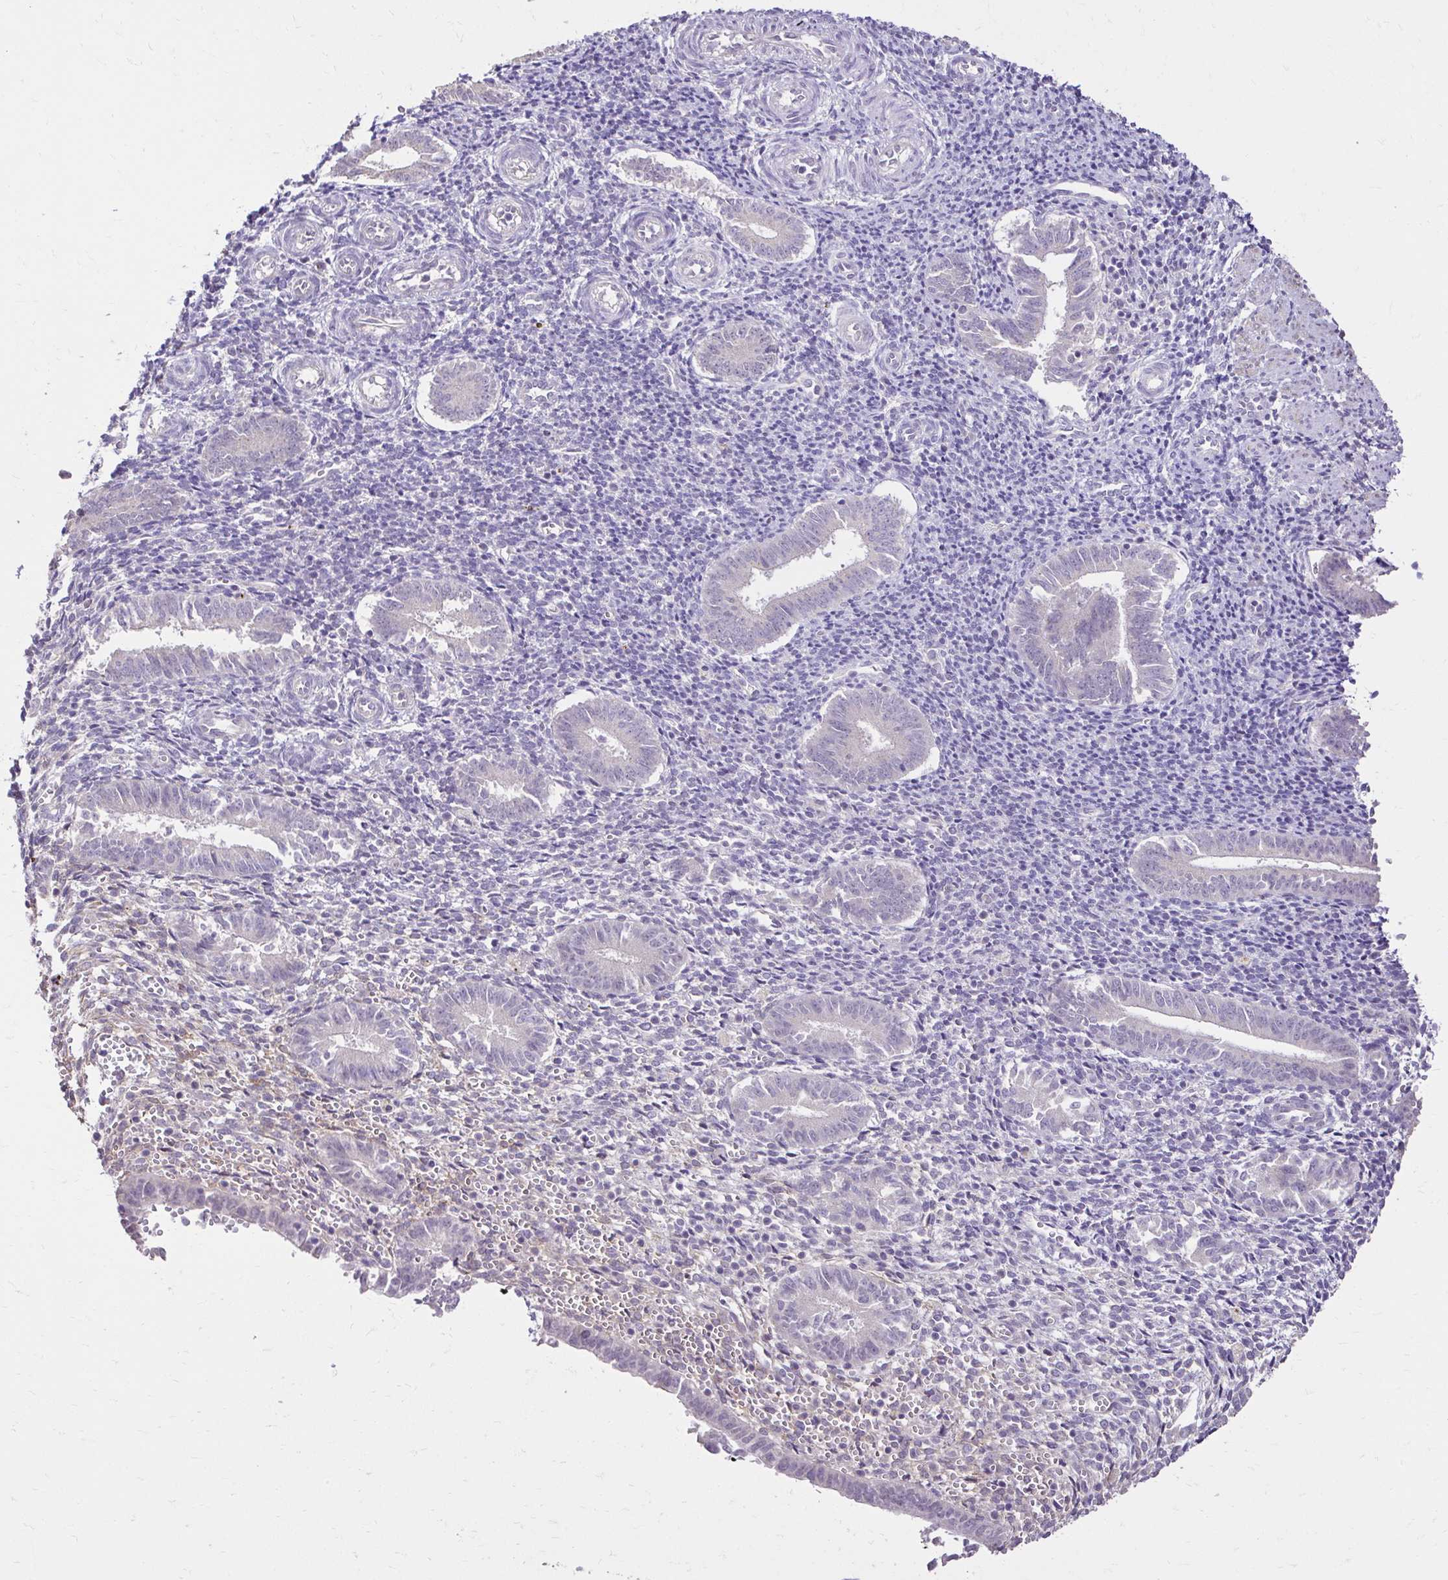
{"staining": {"intensity": "negative", "quantity": "none", "location": "none"}, "tissue": "endometrium", "cell_type": "Cells in endometrial stroma", "image_type": "normal", "snomed": [{"axis": "morphology", "description": "Normal tissue, NOS"}, {"axis": "topography", "description": "Endometrium"}], "caption": "Endometrium stained for a protein using IHC reveals no expression cells in endometrial stroma.", "gene": "KIAA1210", "patient": {"sex": "female", "age": 25}}